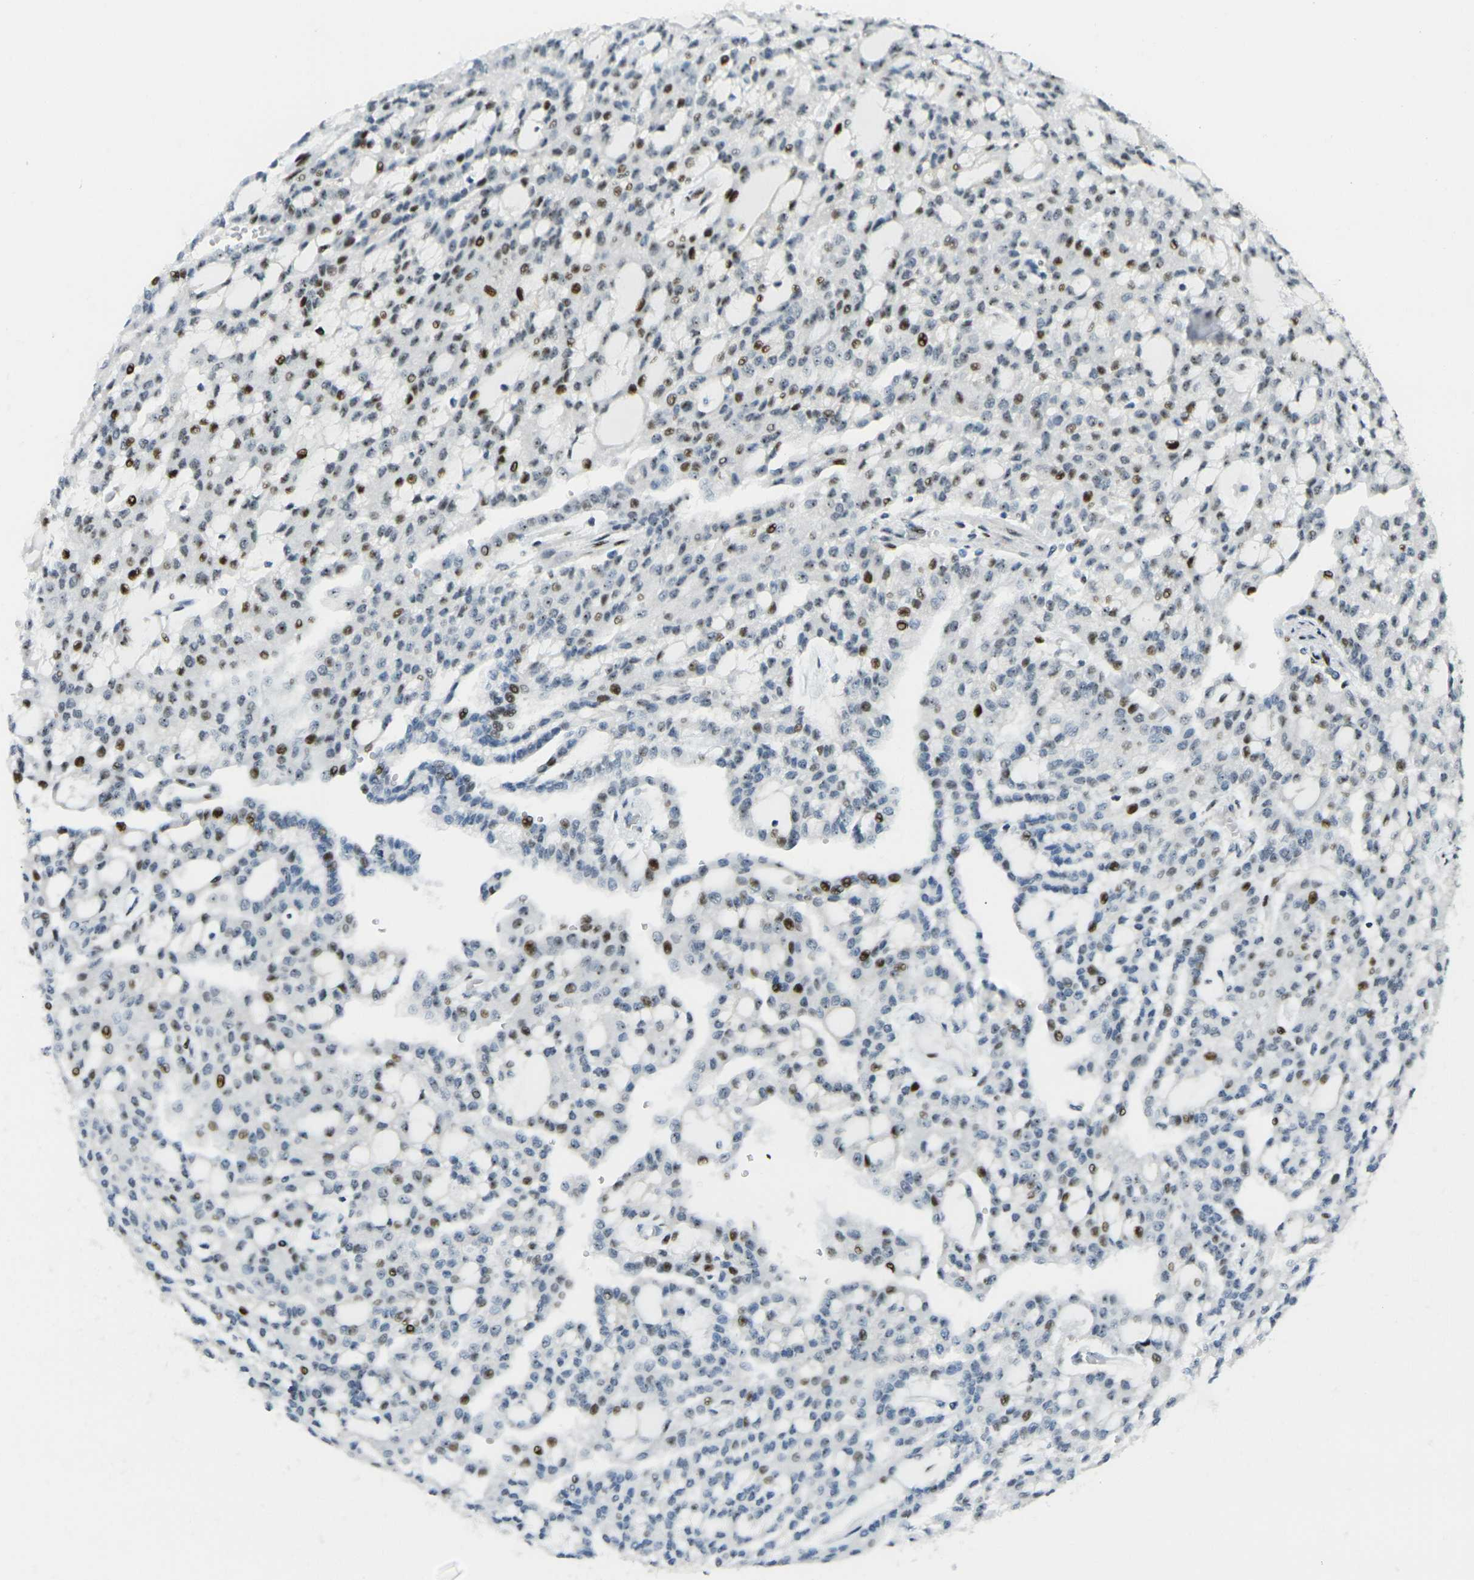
{"staining": {"intensity": "strong", "quantity": "25%-75%", "location": "nuclear"}, "tissue": "renal cancer", "cell_type": "Tumor cells", "image_type": "cancer", "snomed": [{"axis": "morphology", "description": "Adenocarcinoma, NOS"}, {"axis": "topography", "description": "Kidney"}], "caption": "About 25%-75% of tumor cells in renal cancer exhibit strong nuclear protein positivity as visualized by brown immunohistochemical staining.", "gene": "UBE2C", "patient": {"sex": "male", "age": 63}}